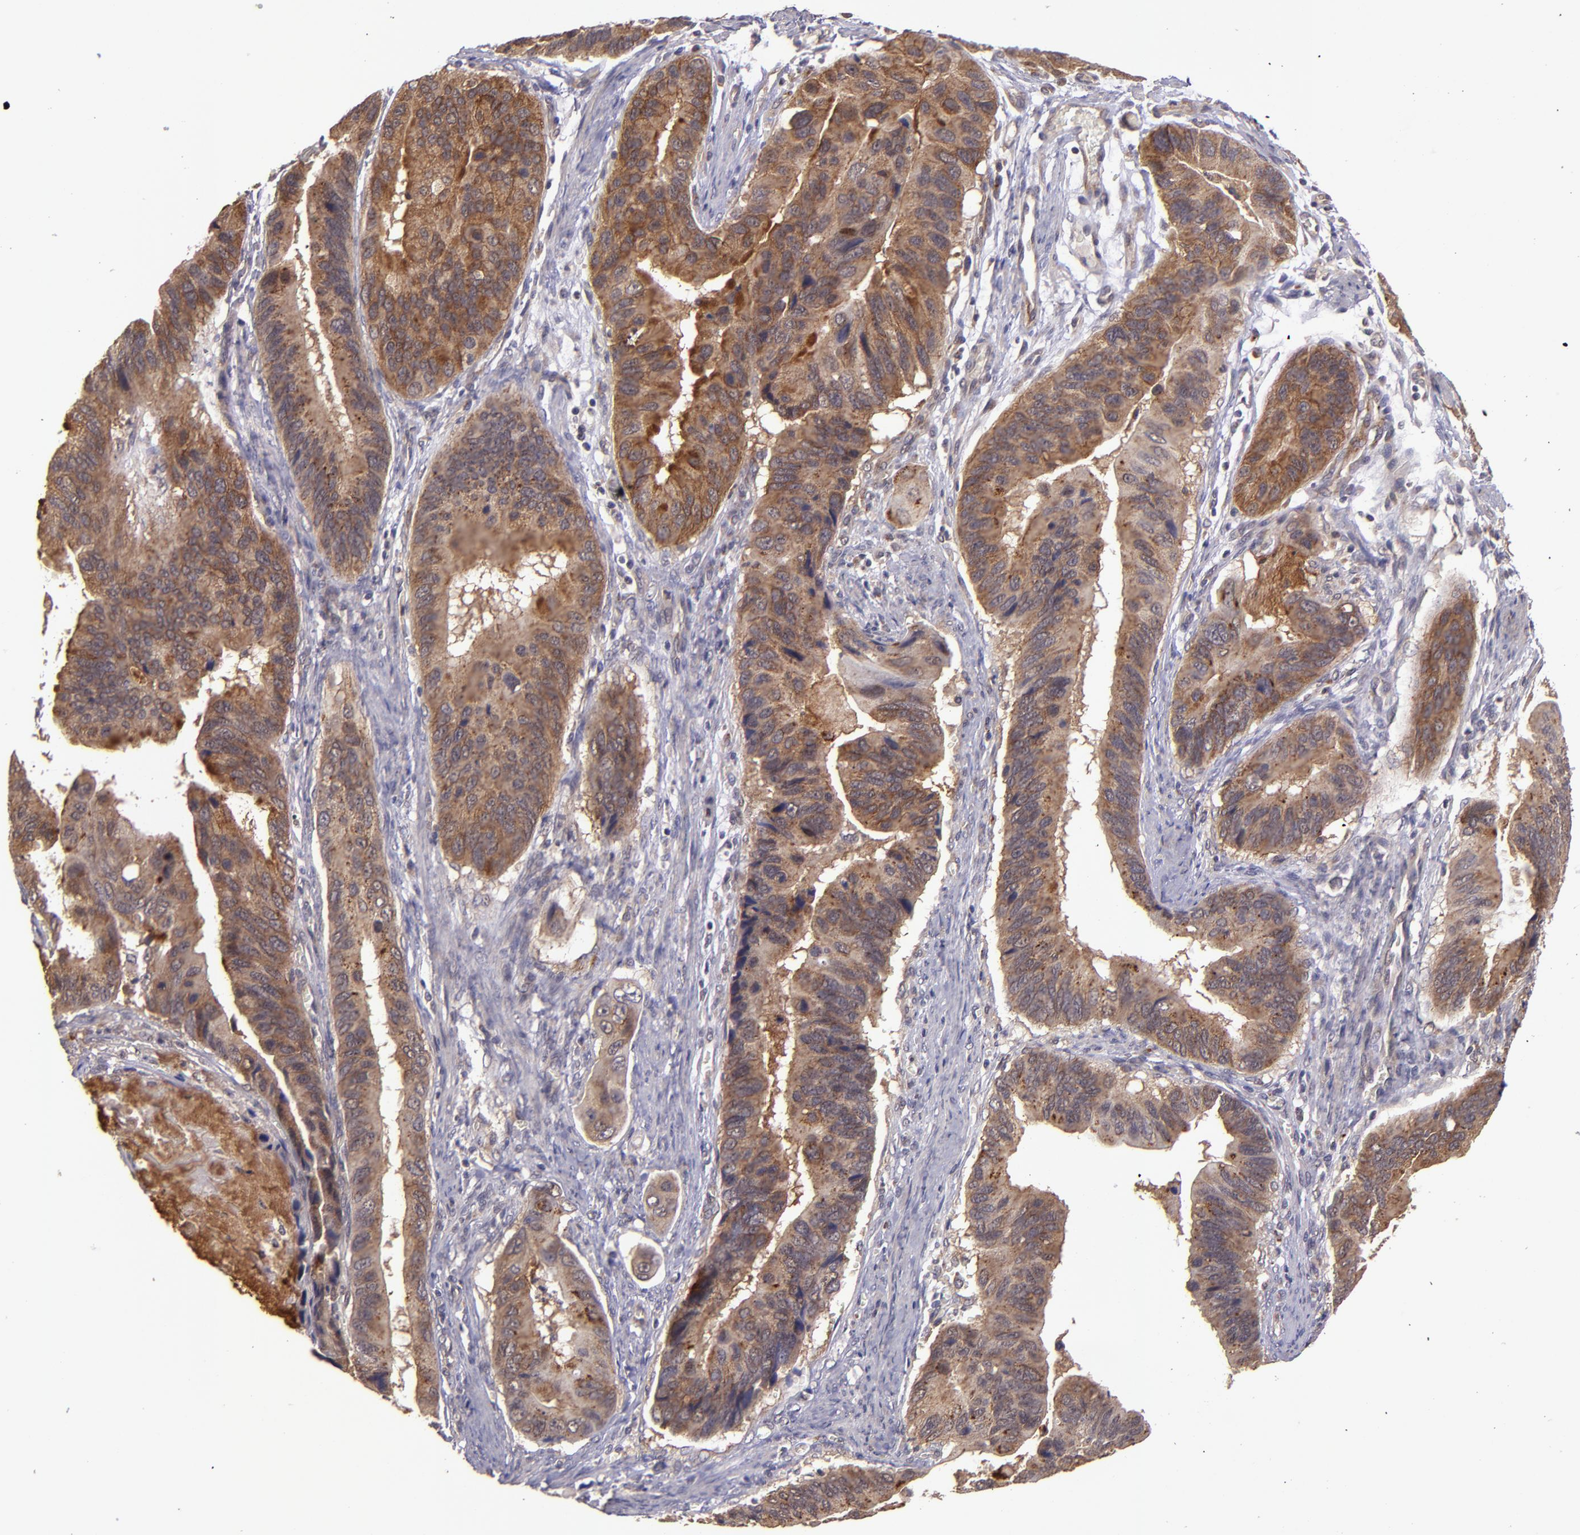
{"staining": {"intensity": "moderate", "quantity": ">75%", "location": "cytoplasmic/membranous"}, "tissue": "stomach cancer", "cell_type": "Tumor cells", "image_type": "cancer", "snomed": [{"axis": "morphology", "description": "Adenocarcinoma, NOS"}, {"axis": "topography", "description": "Stomach, upper"}], "caption": "Immunohistochemical staining of stomach cancer exhibits medium levels of moderate cytoplasmic/membranous protein positivity in about >75% of tumor cells.", "gene": "FTSJ1", "patient": {"sex": "male", "age": 80}}